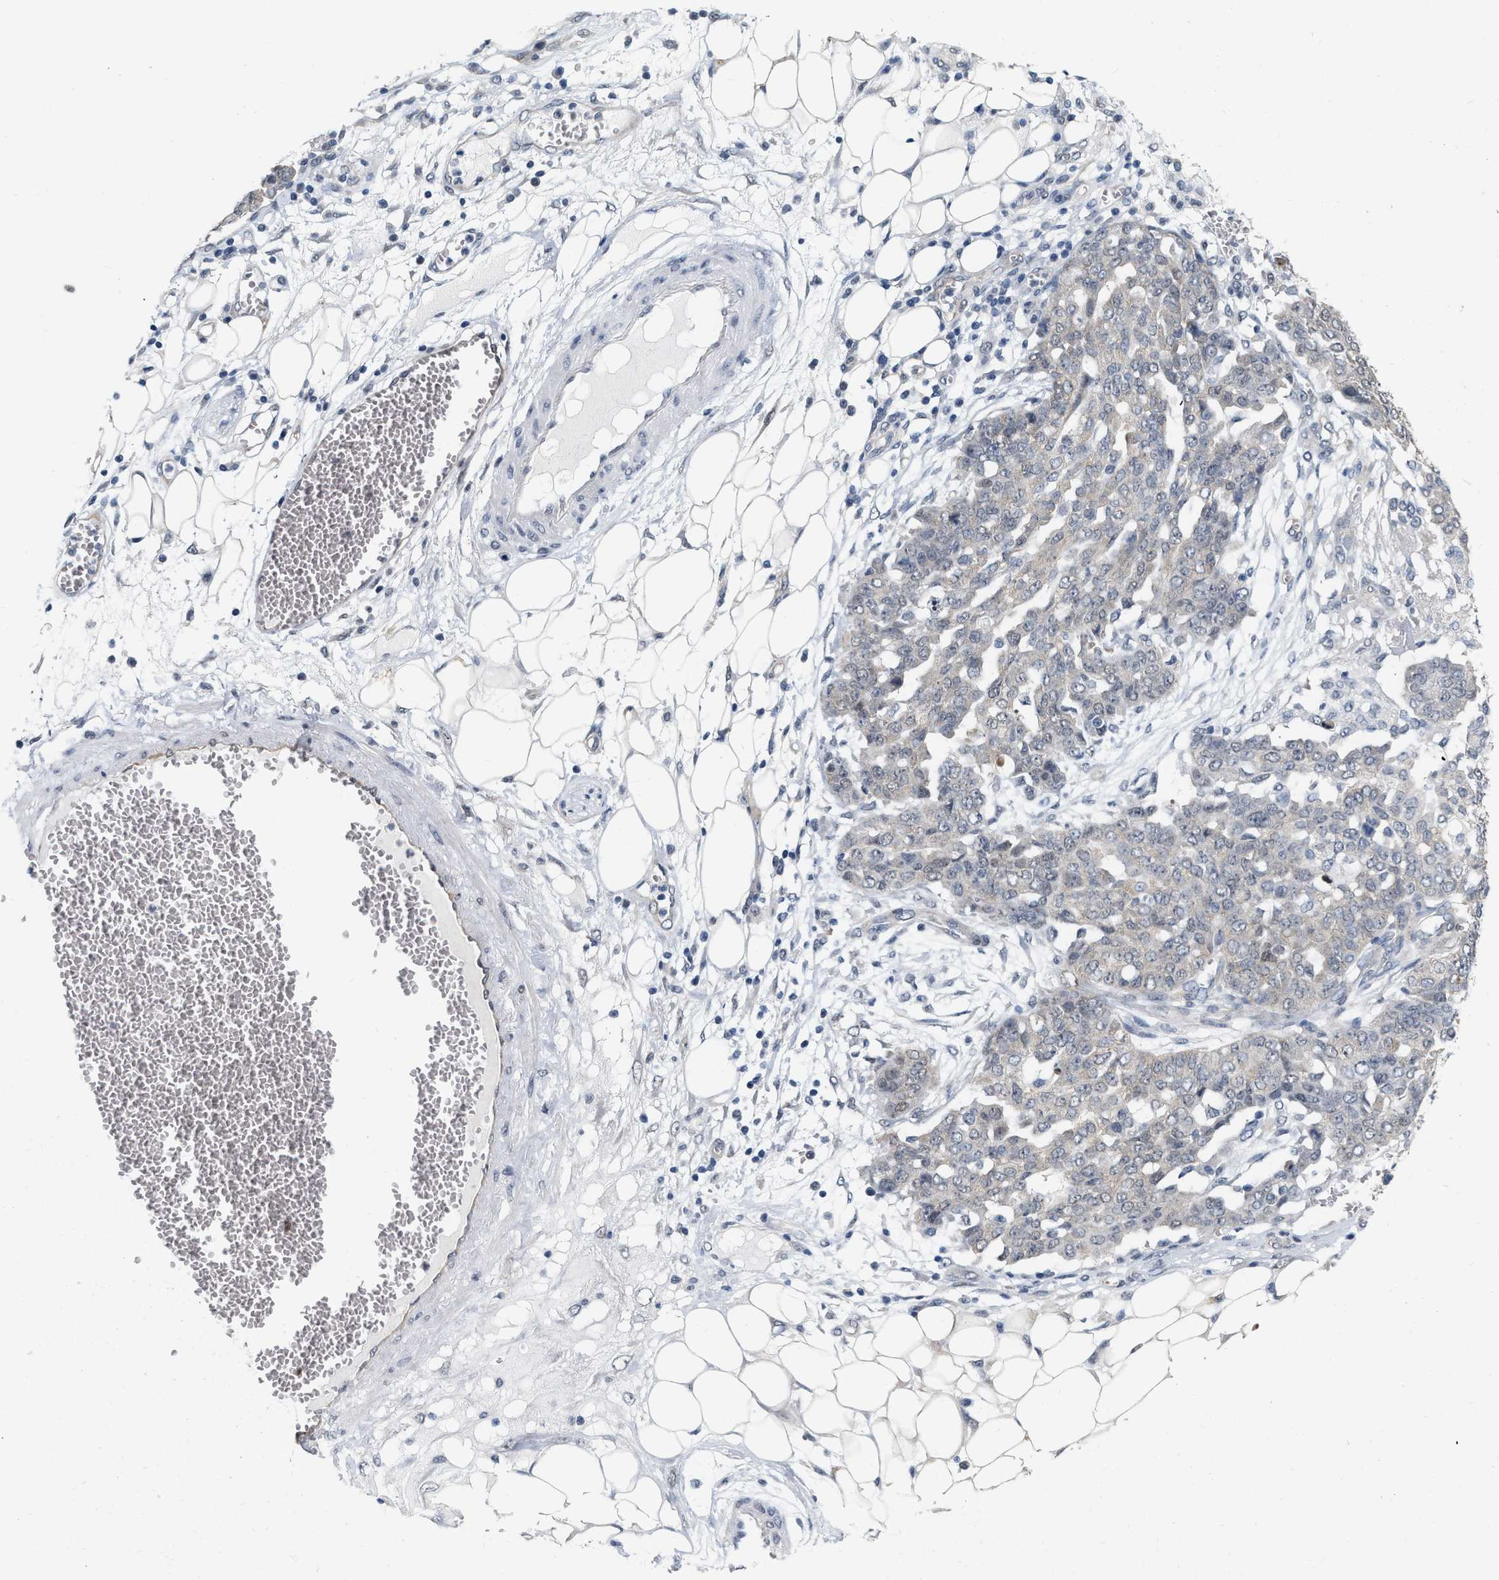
{"staining": {"intensity": "negative", "quantity": "none", "location": "none"}, "tissue": "ovarian cancer", "cell_type": "Tumor cells", "image_type": "cancer", "snomed": [{"axis": "morphology", "description": "Cystadenocarcinoma, serous, NOS"}, {"axis": "topography", "description": "Soft tissue"}, {"axis": "topography", "description": "Ovary"}], "caption": "Immunohistochemical staining of serous cystadenocarcinoma (ovarian) displays no significant positivity in tumor cells.", "gene": "RUVBL1", "patient": {"sex": "female", "age": 57}}